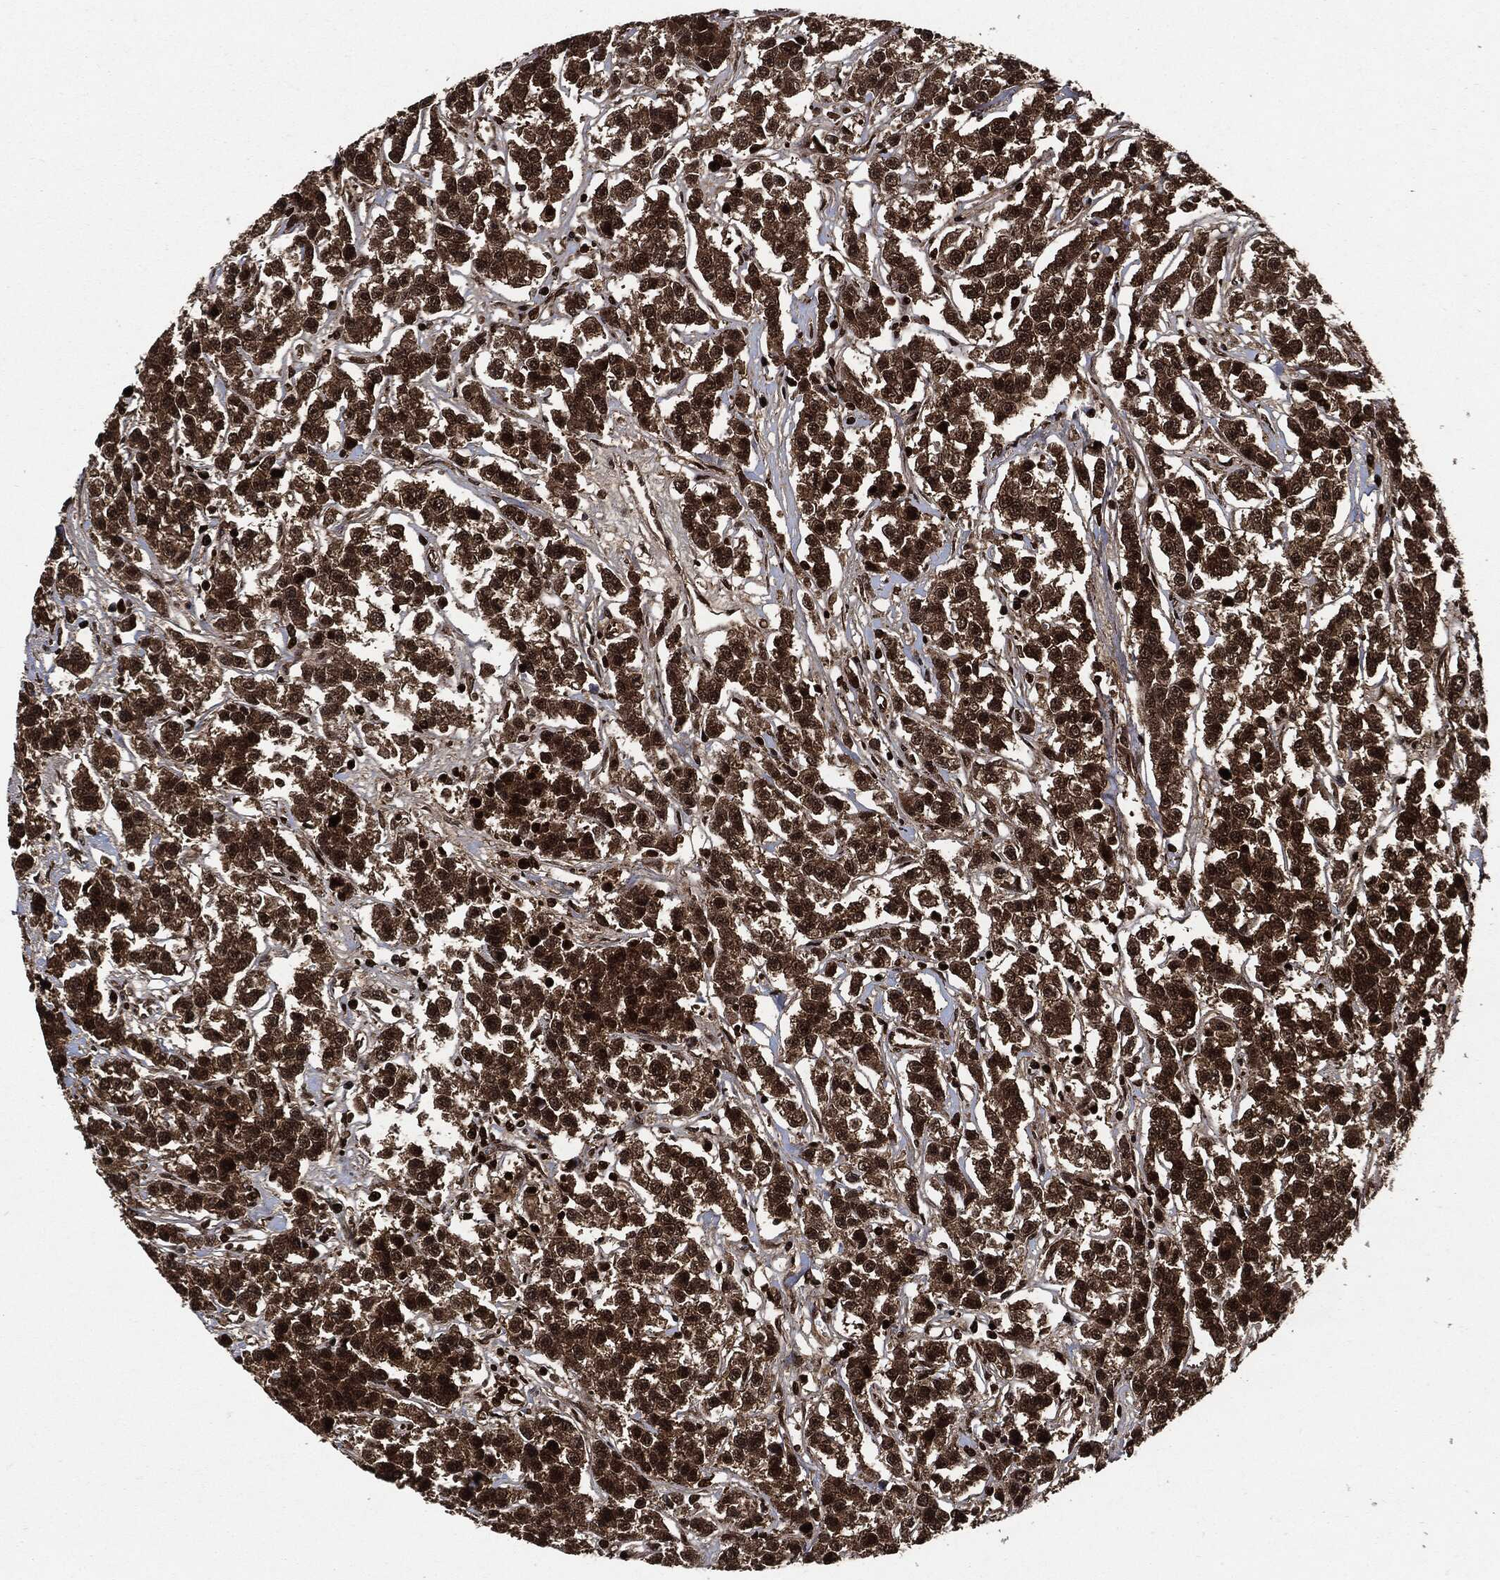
{"staining": {"intensity": "strong", "quantity": ">75%", "location": "cytoplasmic/membranous"}, "tissue": "testis cancer", "cell_type": "Tumor cells", "image_type": "cancer", "snomed": [{"axis": "morphology", "description": "Seminoma, NOS"}, {"axis": "topography", "description": "Testis"}], "caption": "Brown immunohistochemical staining in human testis cancer (seminoma) exhibits strong cytoplasmic/membranous positivity in about >75% of tumor cells.", "gene": "YWHAB", "patient": {"sex": "male", "age": 59}}